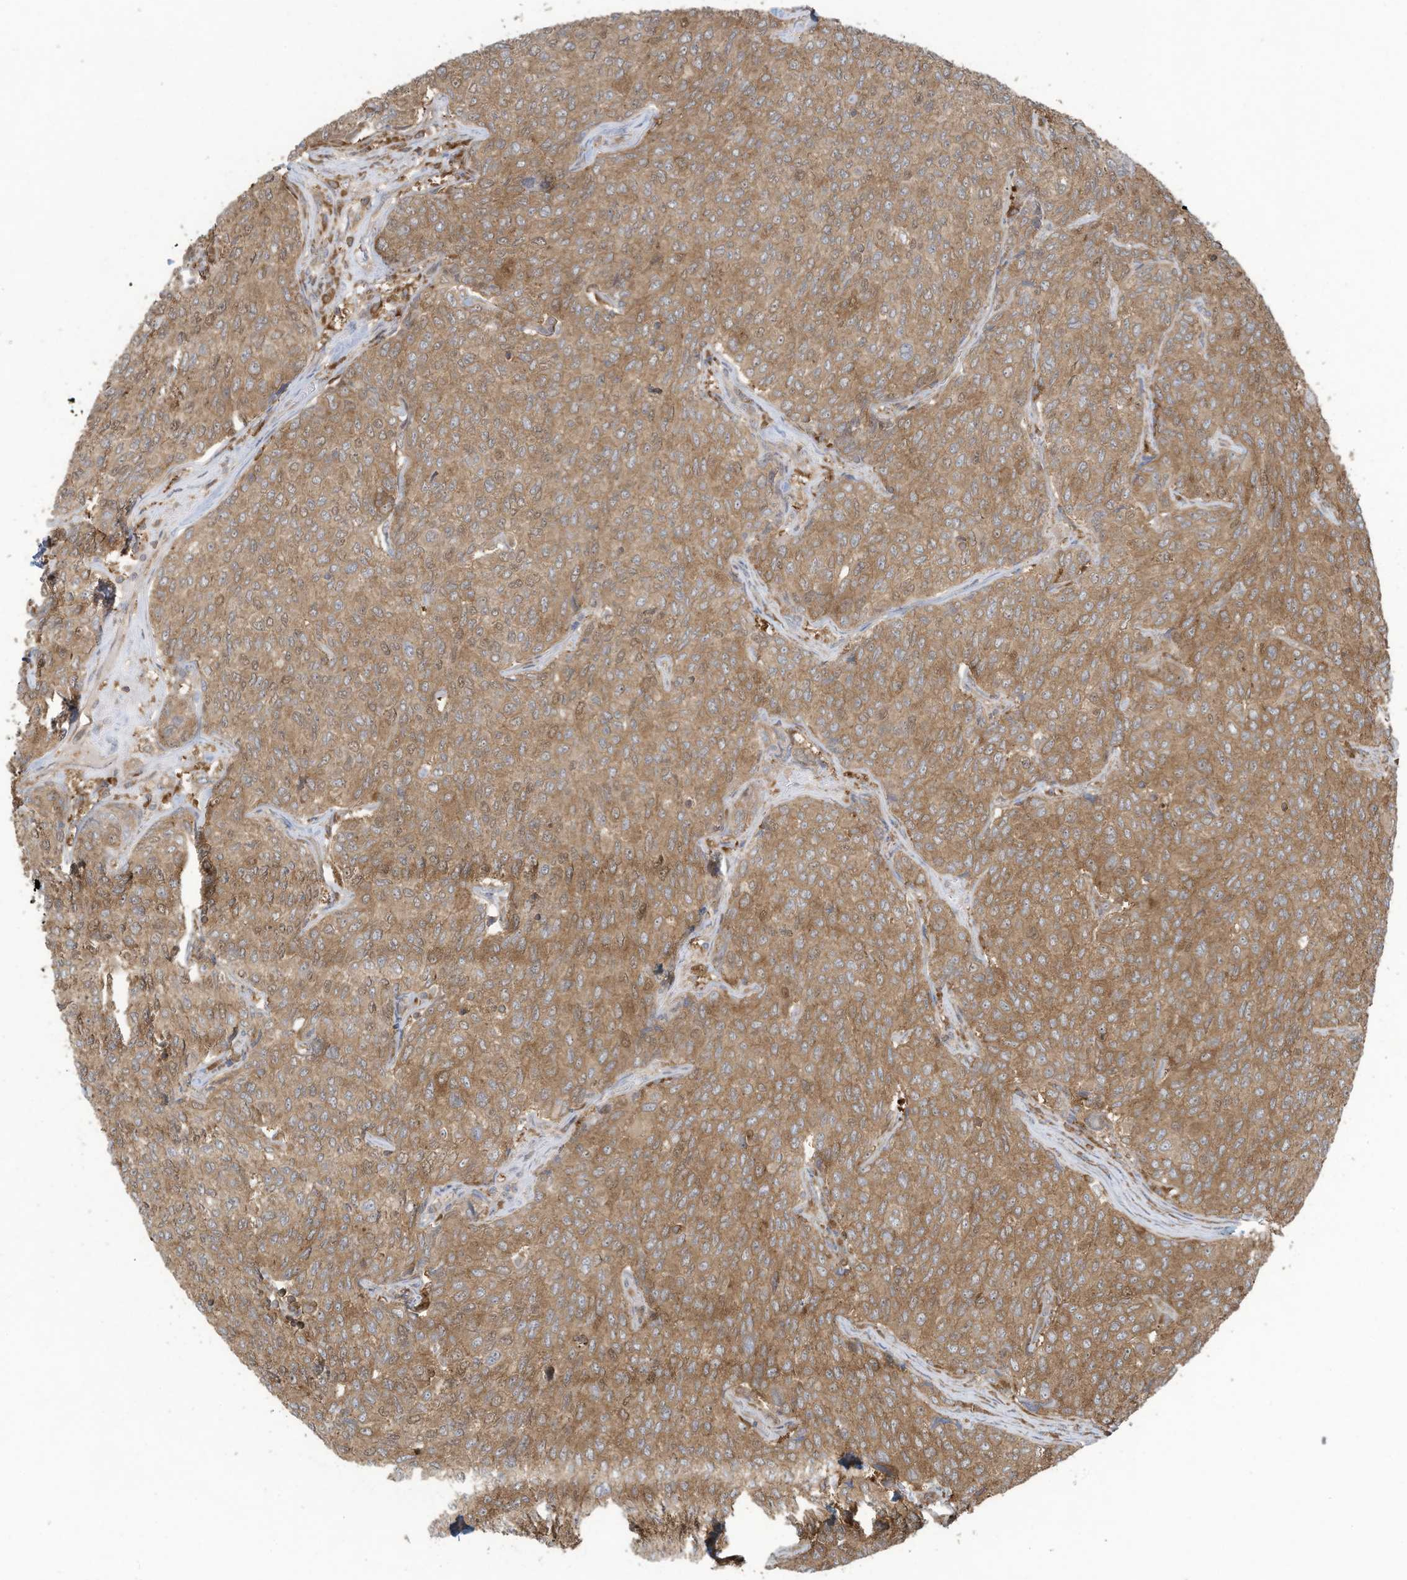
{"staining": {"intensity": "moderate", "quantity": ">75%", "location": "cytoplasmic/membranous,nuclear"}, "tissue": "breast cancer", "cell_type": "Tumor cells", "image_type": "cancer", "snomed": [{"axis": "morphology", "description": "Duct carcinoma"}, {"axis": "topography", "description": "Breast"}], "caption": "Breast cancer (infiltrating ductal carcinoma) stained with immunohistochemistry shows moderate cytoplasmic/membranous and nuclear positivity in about >75% of tumor cells.", "gene": "OLA1", "patient": {"sex": "female", "age": 55}}